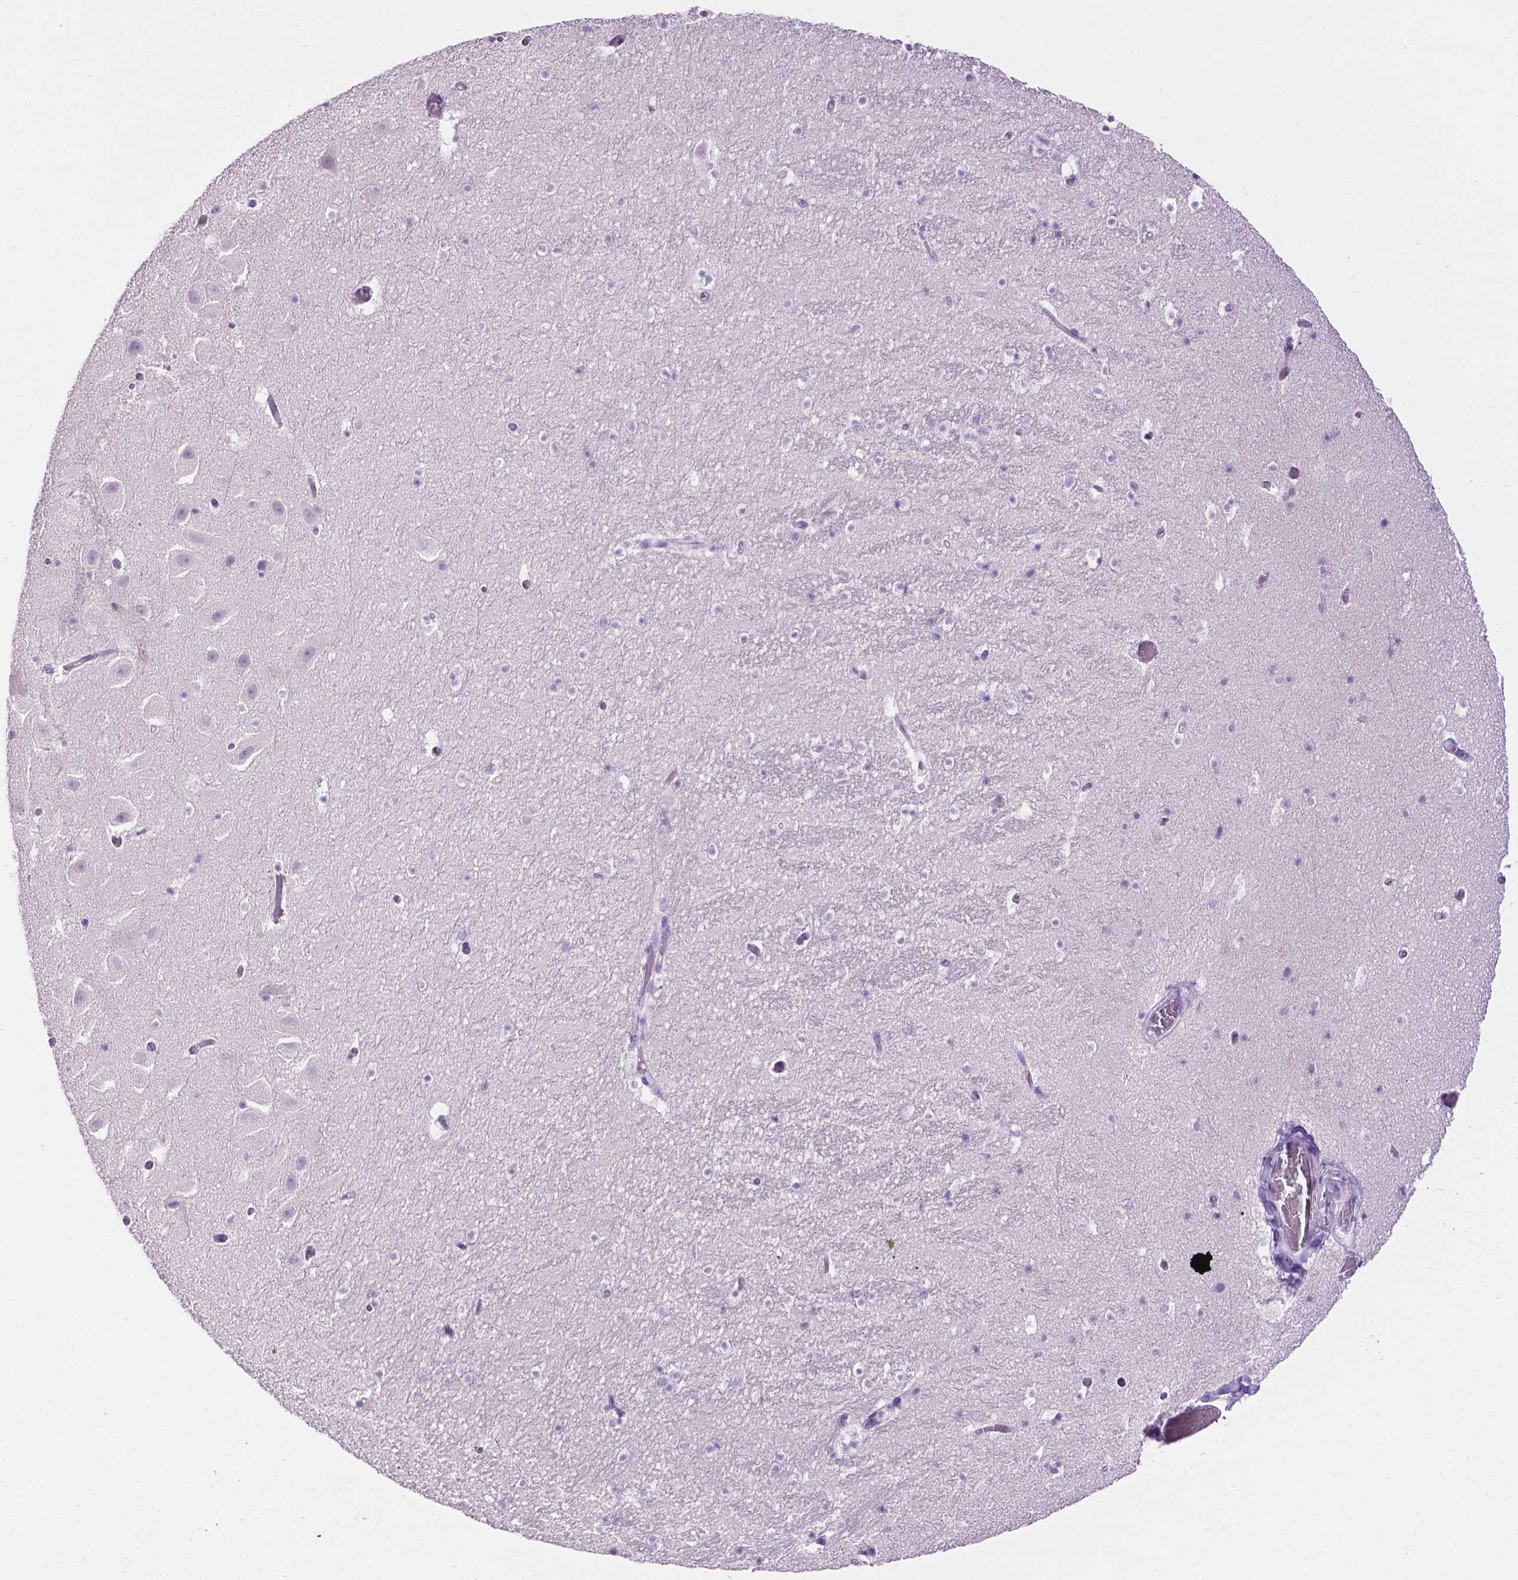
{"staining": {"intensity": "negative", "quantity": "none", "location": "none"}, "tissue": "hippocampus", "cell_type": "Glial cells", "image_type": "normal", "snomed": [{"axis": "morphology", "description": "Normal tissue, NOS"}, {"axis": "topography", "description": "Hippocampus"}], "caption": "DAB immunohistochemical staining of normal human hippocampus exhibits no significant staining in glial cells.", "gene": "TACSTD2", "patient": {"sex": "male", "age": 26}}